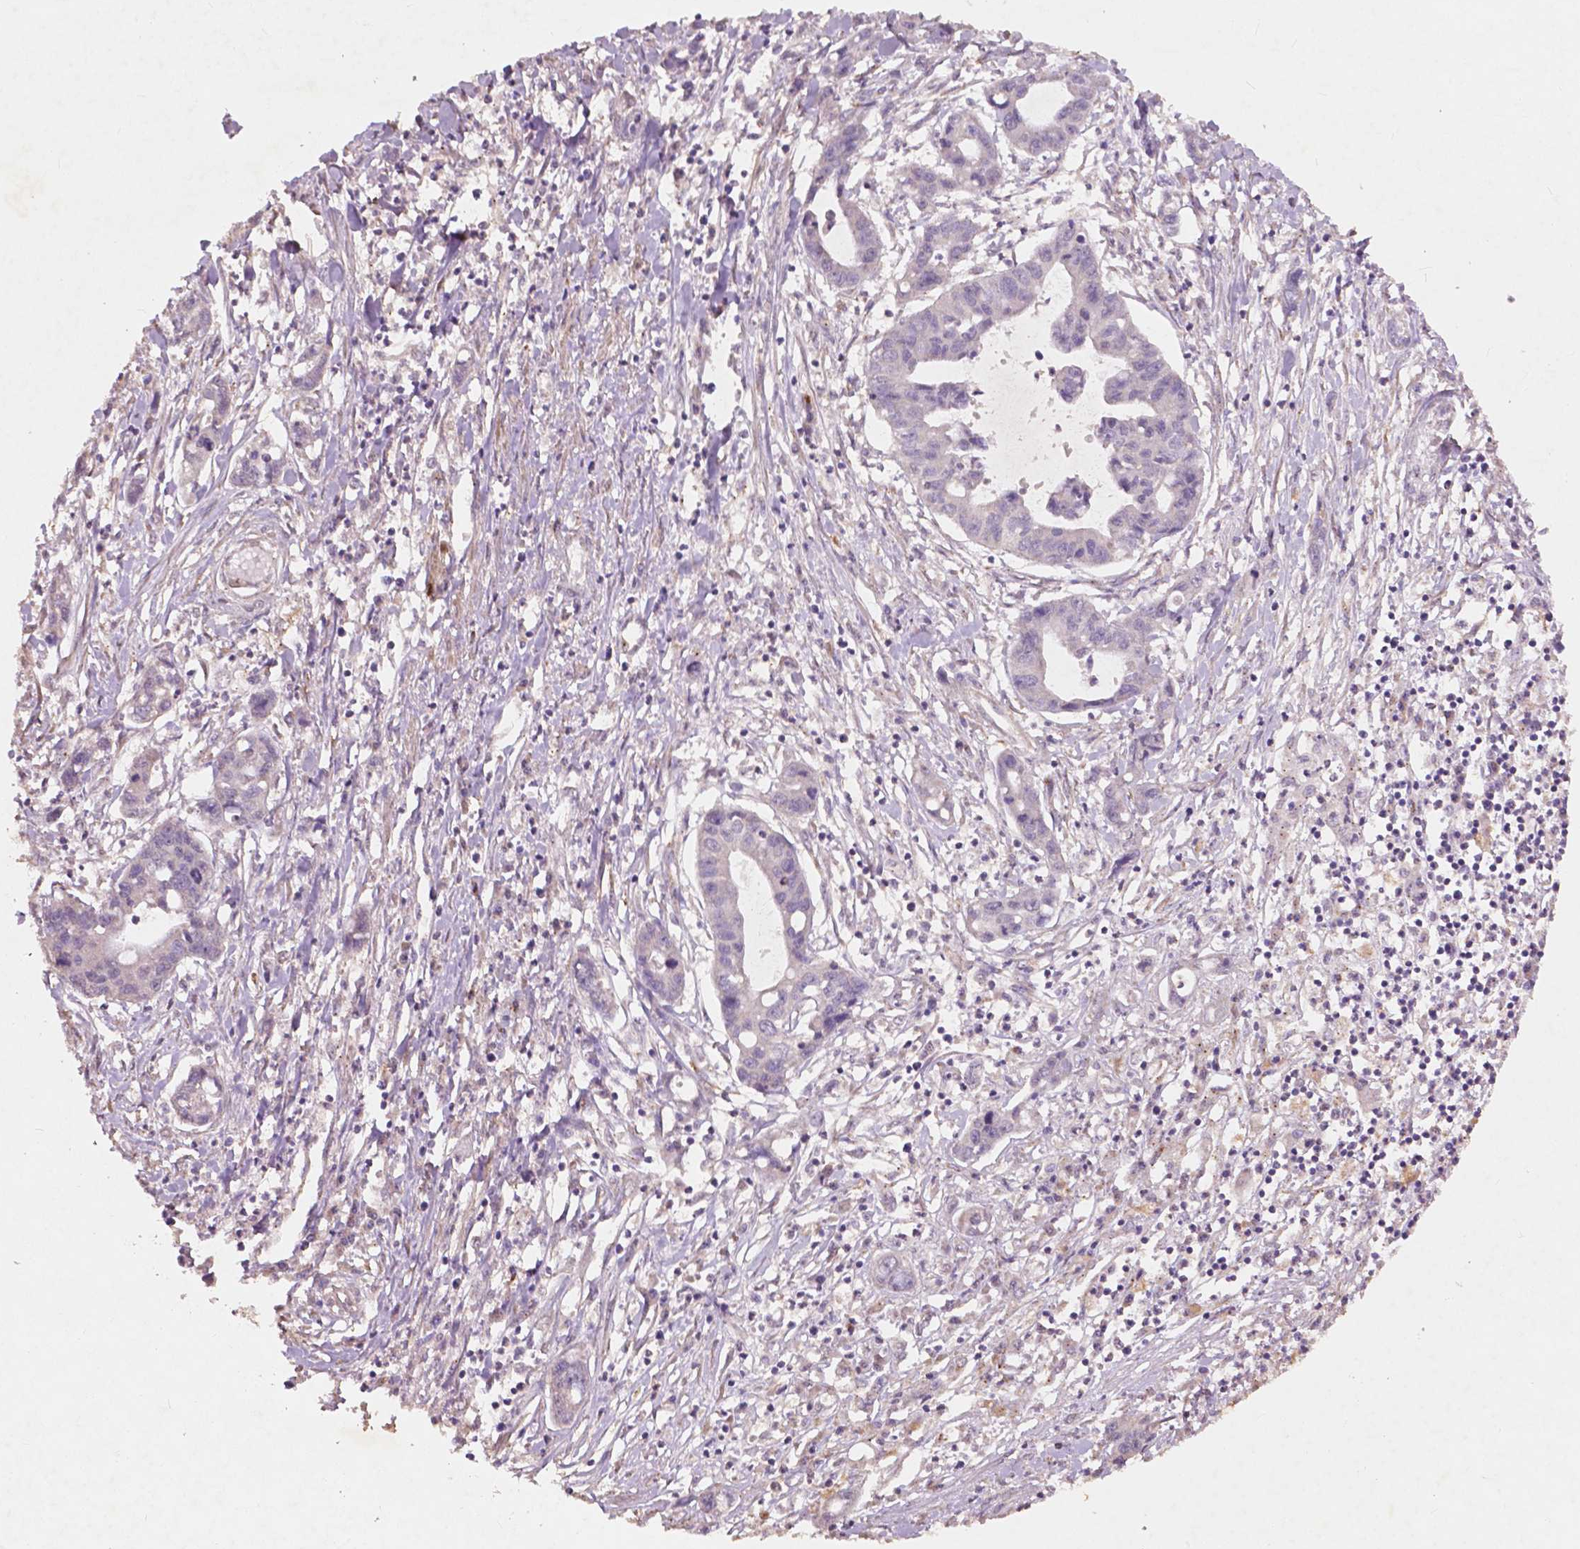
{"staining": {"intensity": "negative", "quantity": "none", "location": "none"}, "tissue": "liver cancer", "cell_type": "Tumor cells", "image_type": "cancer", "snomed": [{"axis": "morphology", "description": "Cholangiocarcinoma"}, {"axis": "topography", "description": "Liver"}], "caption": "IHC photomicrograph of cholangiocarcinoma (liver) stained for a protein (brown), which displays no expression in tumor cells.", "gene": "CHPT1", "patient": {"sex": "male", "age": 58}}